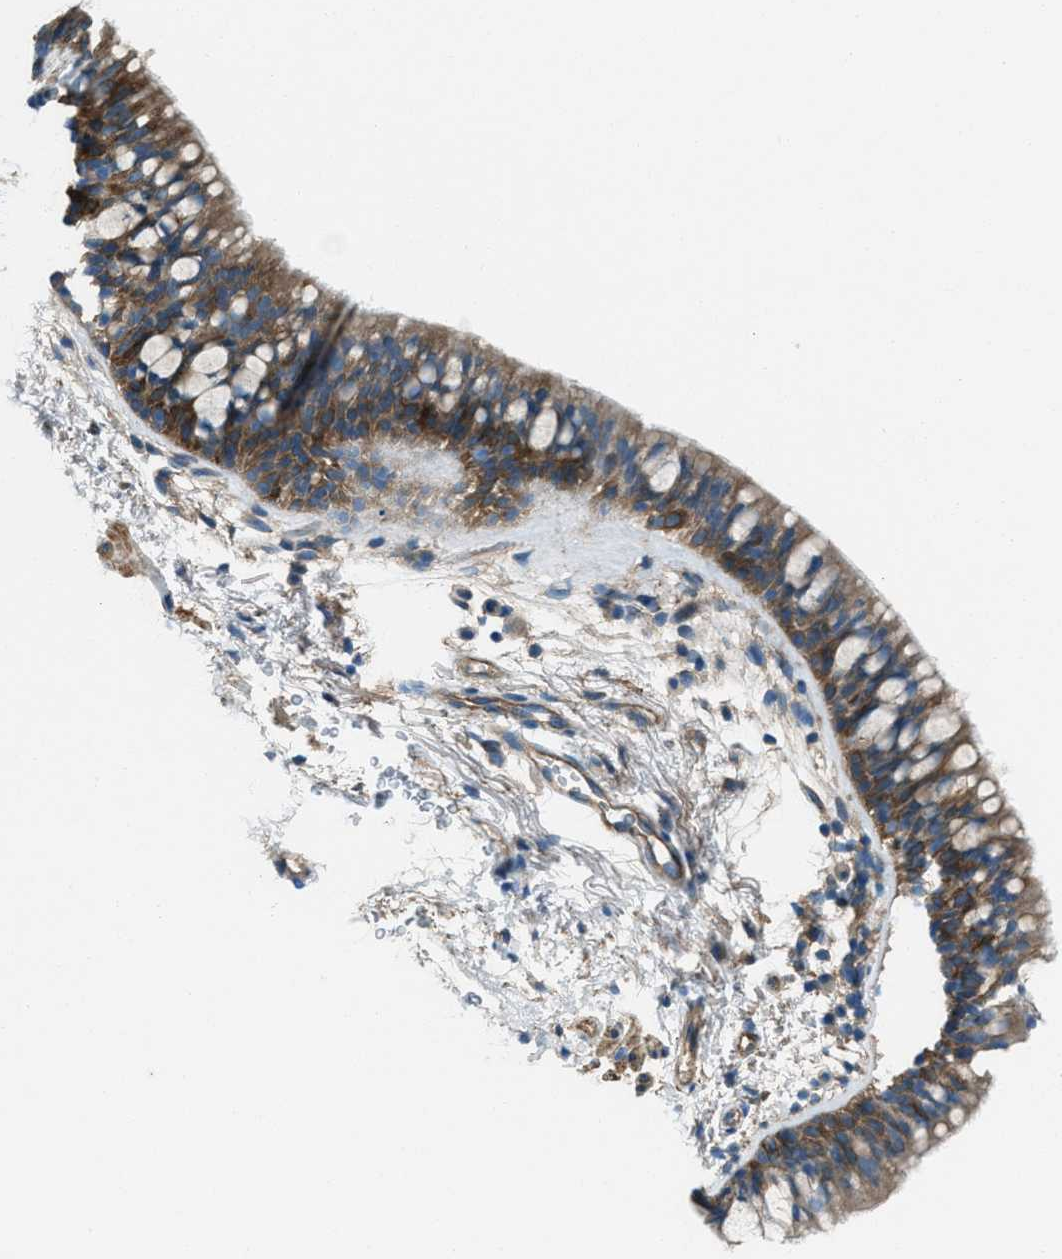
{"staining": {"intensity": "moderate", "quantity": ">75%", "location": "cytoplasmic/membranous"}, "tissue": "bronchus", "cell_type": "Respiratory epithelial cells", "image_type": "normal", "snomed": [{"axis": "morphology", "description": "Normal tissue, NOS"}, {"axis": "topography", "description": "Cartilage tissue"}, {"axis": "topography", "description": "Bronchus"}], "caption": "Benign bronchus shows moderate cytoplasmic/membranous staining in approximately >75% of respiratory epithelial cells.", "gene": "SVIL", "patient": {"sex": "female", "age": 53}}